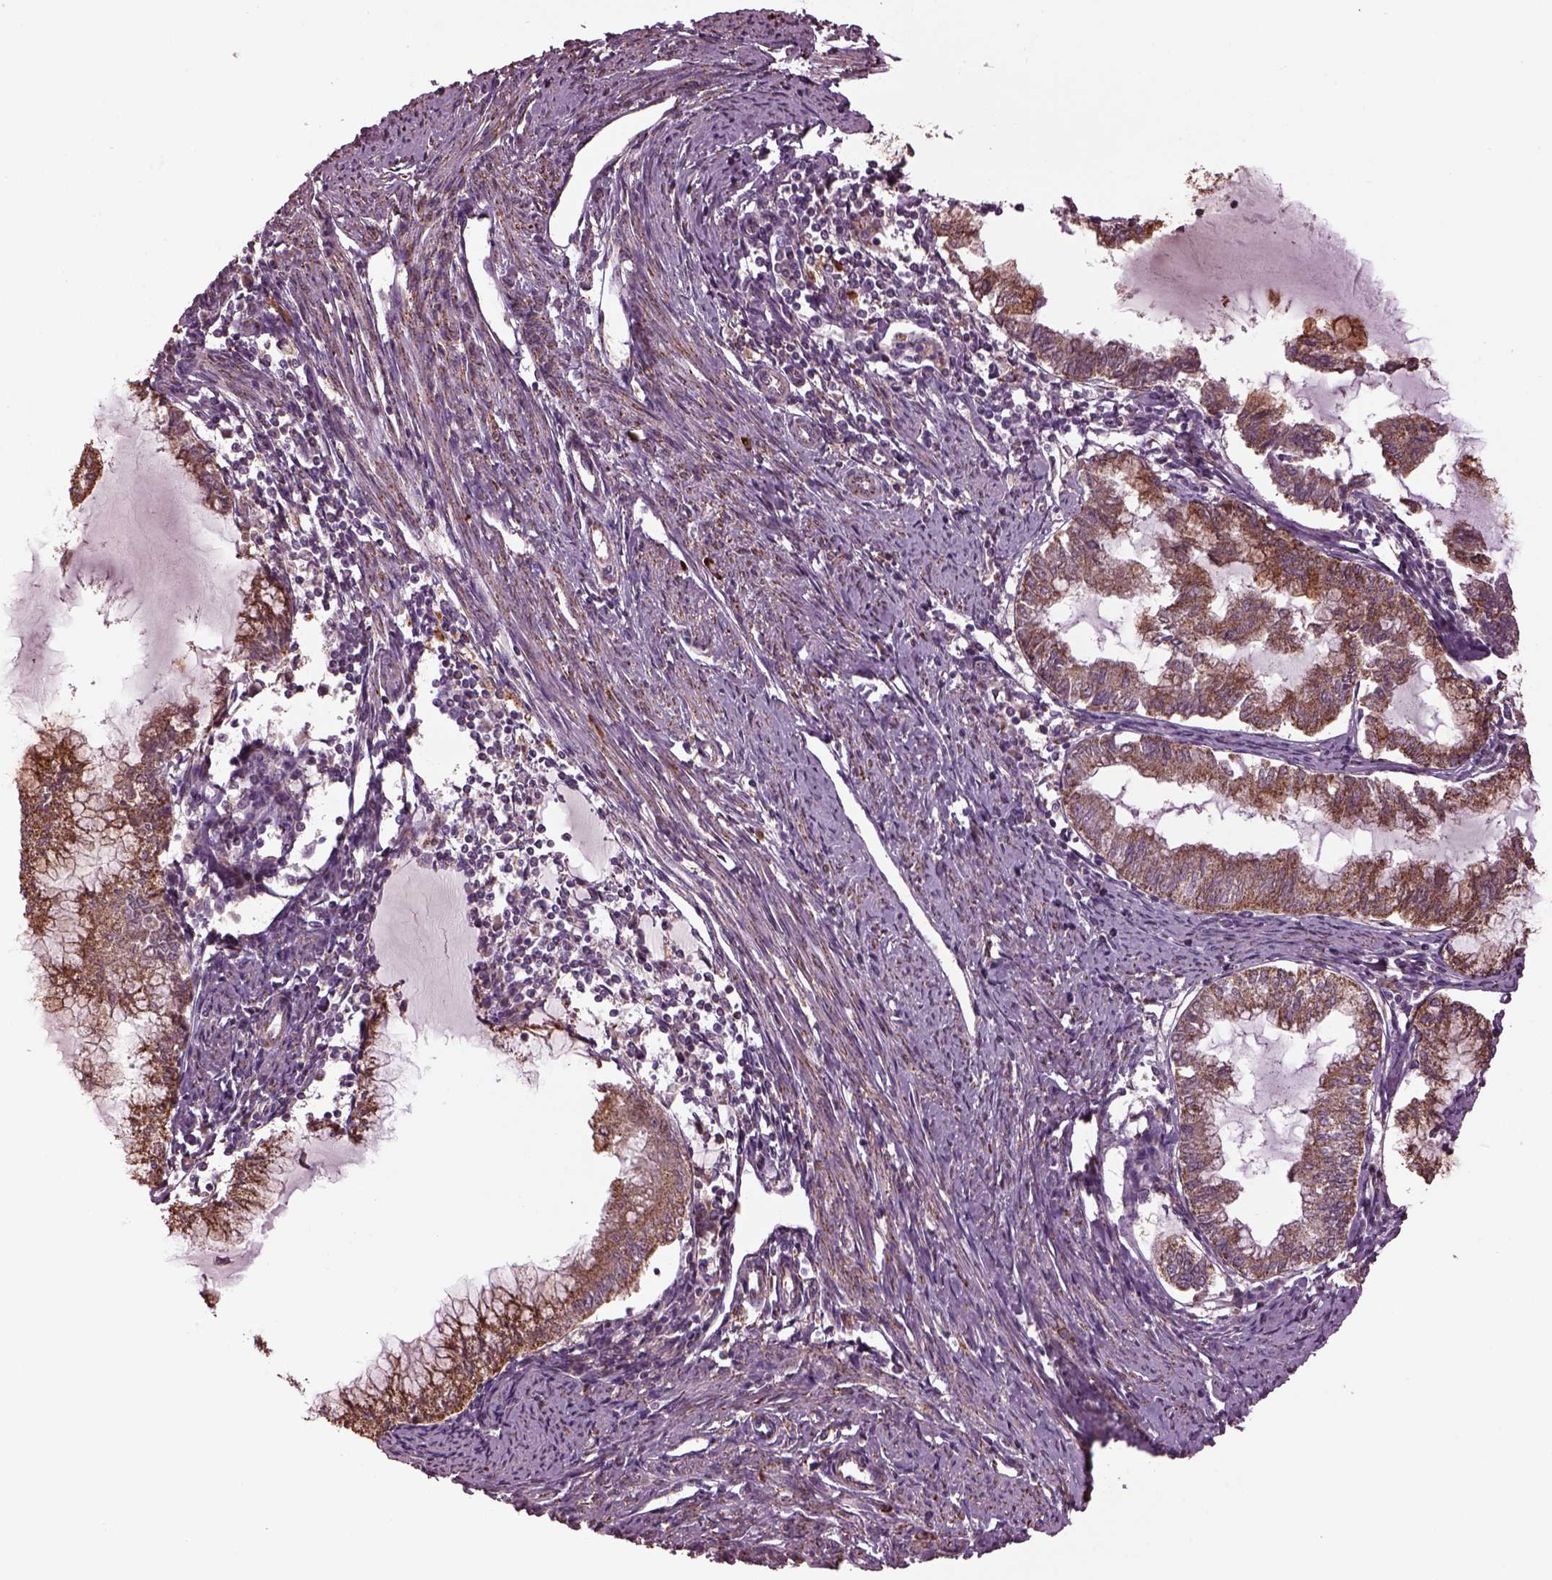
{"staining": {"intensity": "moderate", "quantity": "25%-75%", "location": "cytoplasmic/membranous"}, "tissue": "endometrial cancer", "cell_type": "Tumor cells", "image_type": "cancer", "snomed": [{"axis": "morphology", "description": "Adenocarcinoma, NOS"}, {"axis": "topography", "description": "Endometrium"}], "caption": "Immunohistochemistry of adenocarcinoma (endometrial) reveals medium levels of moderate cytoplasmic/membranous staining in approximately 25%-75% of tumor cells.", "gene": "TMEM254", "patient": {"sex": "female", "age": 79}}